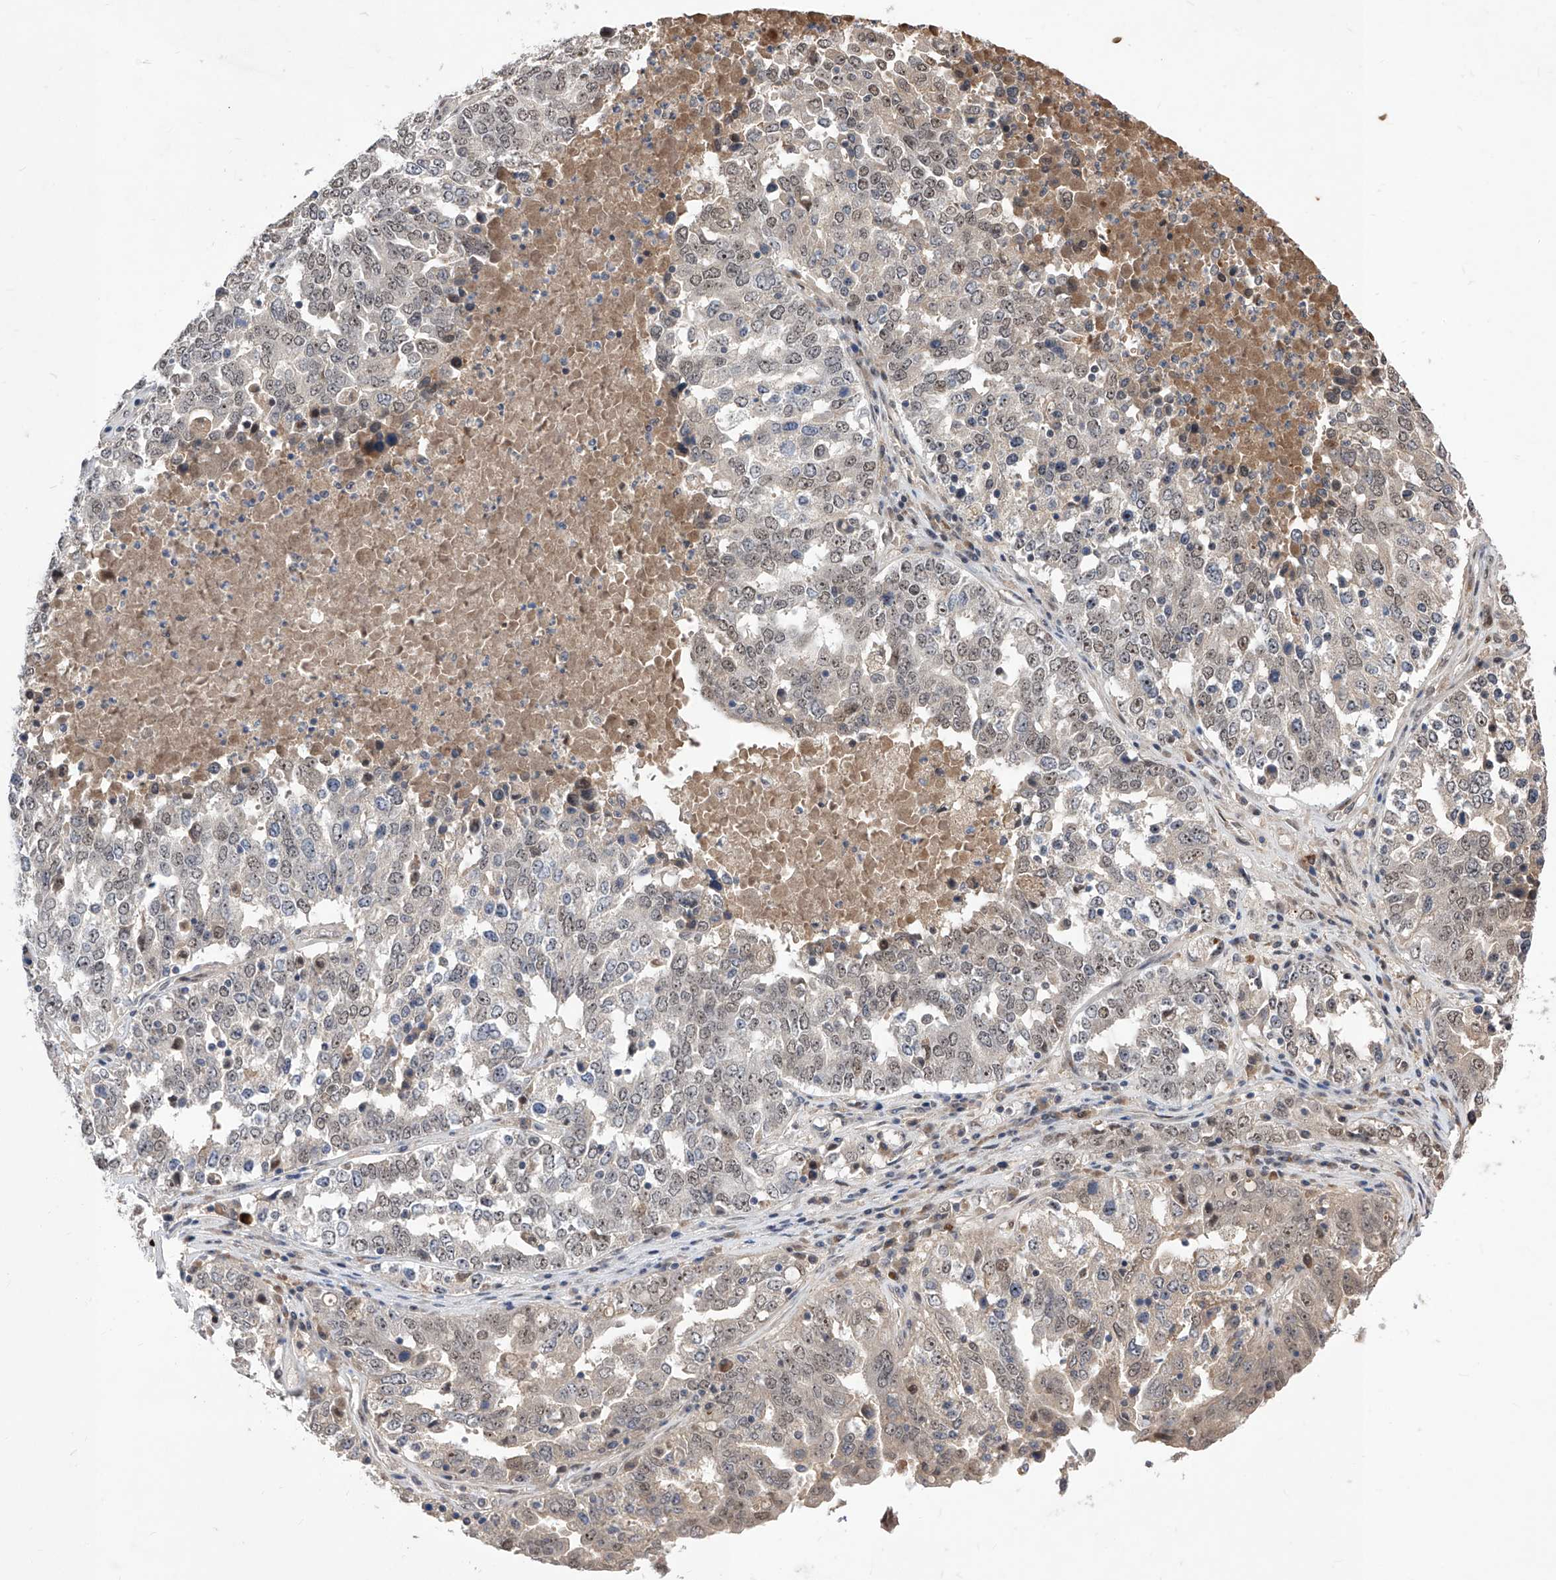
{"staining": {"intensity": "weak", "quantity": "25%-75%", "location": "nuclear"}, "tissue": "ovarian cancer", "cell_type": "Tumor cells", "image_type": "cancer", "snomed": [{"axis": "morphology", "description": "Carcinoma, endometroid"}, {"axis": "topography", "description": "Ovary"}], "caption": "Immunohistochemical staining of human ovarian cancer exhibits low levels of weak nuclear expression in approximately 25%-75% of tumor cells. (IHC, brightfield microscopy, high magnification).", "gene": "LGR4", "patient": {"sex": "female", "age": 62}}